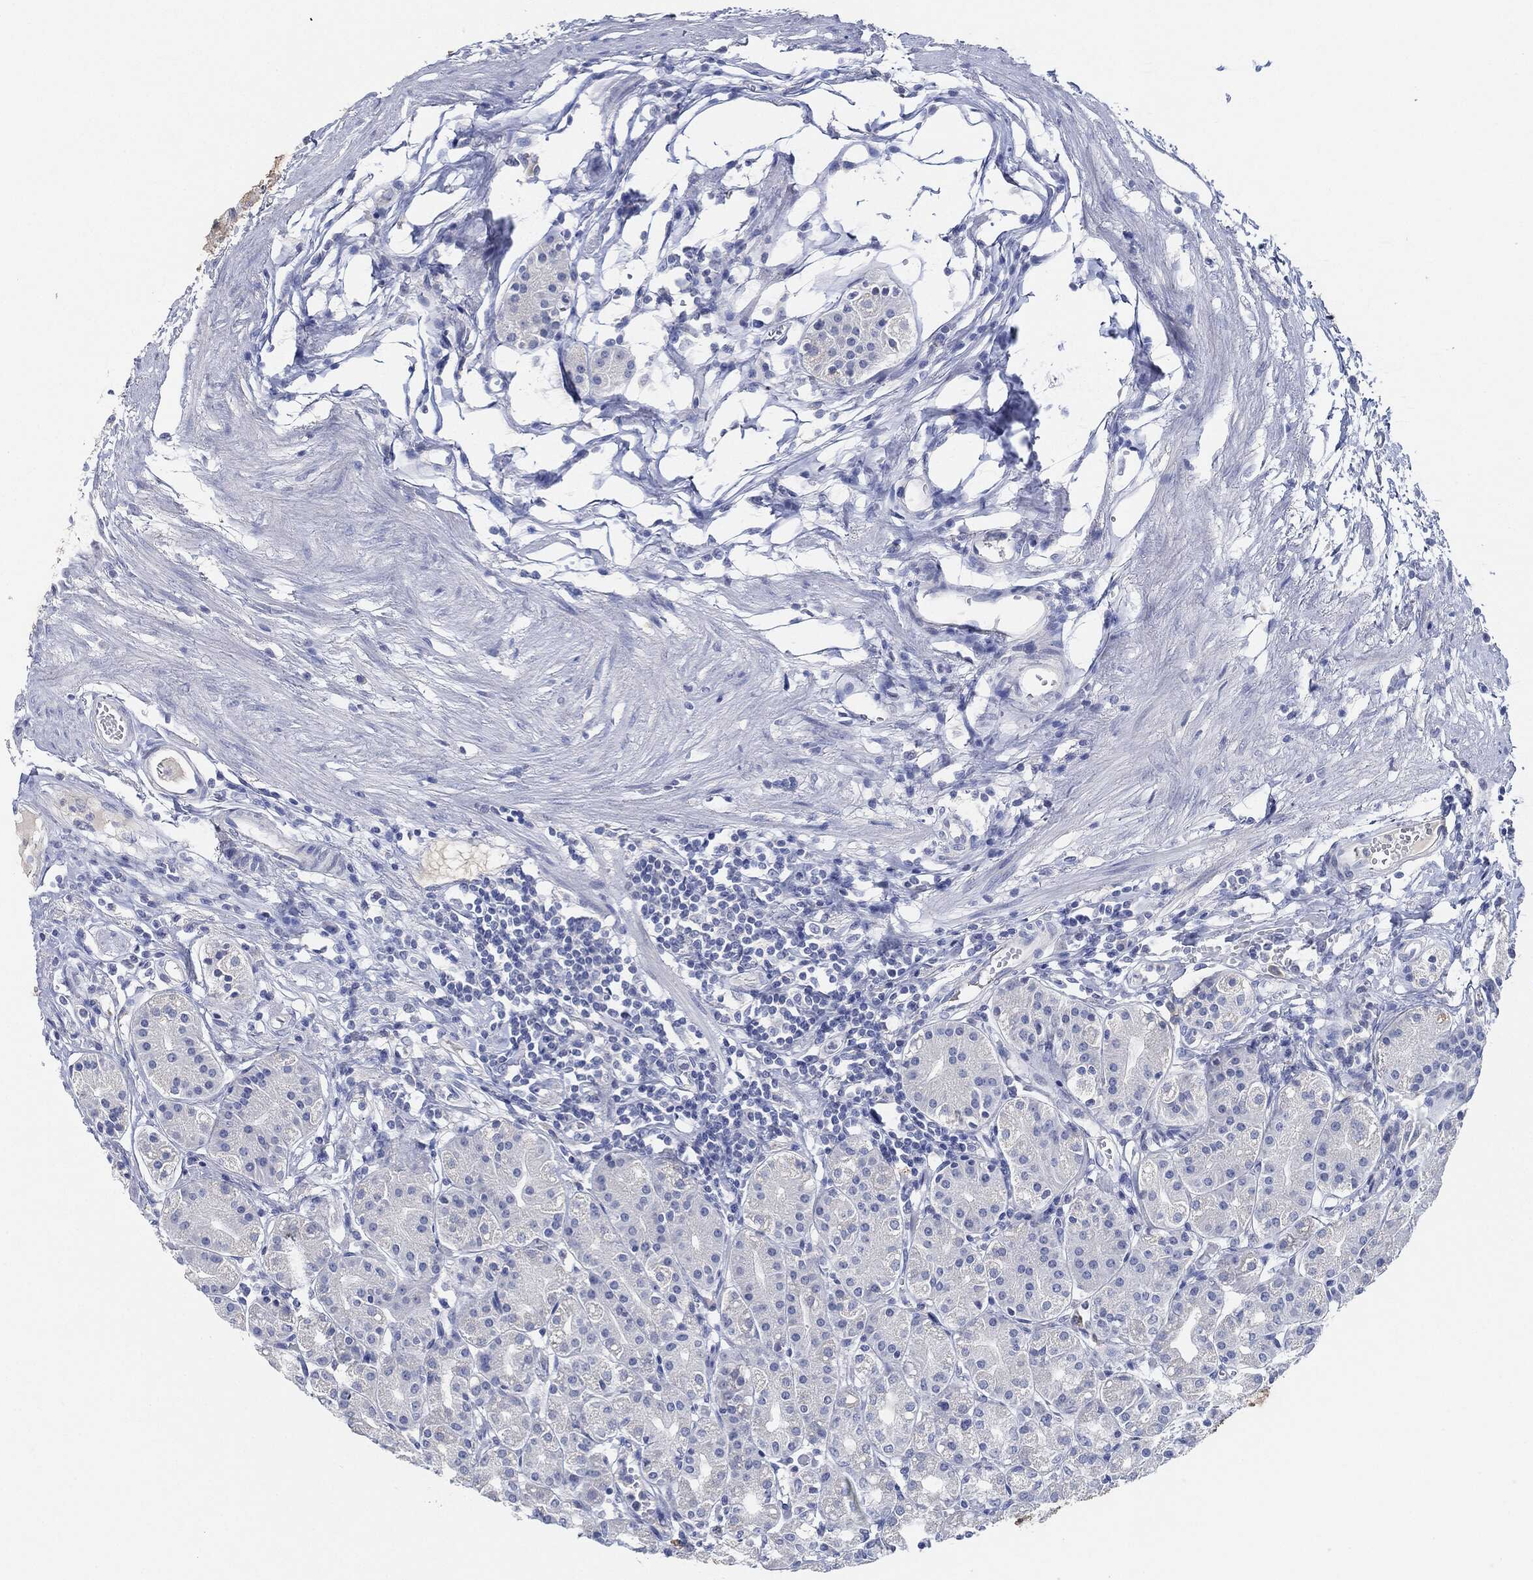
{"staining": {"intensity": "weak", "quantity": "<25%", "location": "cytoplasmic/membranous"}, "tissue": "stomach", "cell_type": "Glandular cells", "image_type": "normal", "snomed": [{"axis": "morphology", "description": "Normal tissue, NOS"}, {"axis": "topography", "description": "Skeletal muscle"}, {"axis": "topography", "description": "Stomach"}], "caption": "DAB (3,3'-diaminobenzidine) immunohistochemical staining of benign human stomach displays no significant expression in glandular cells.", "gene": "AFP", "patient": {"sex": "female", "age": 57}}